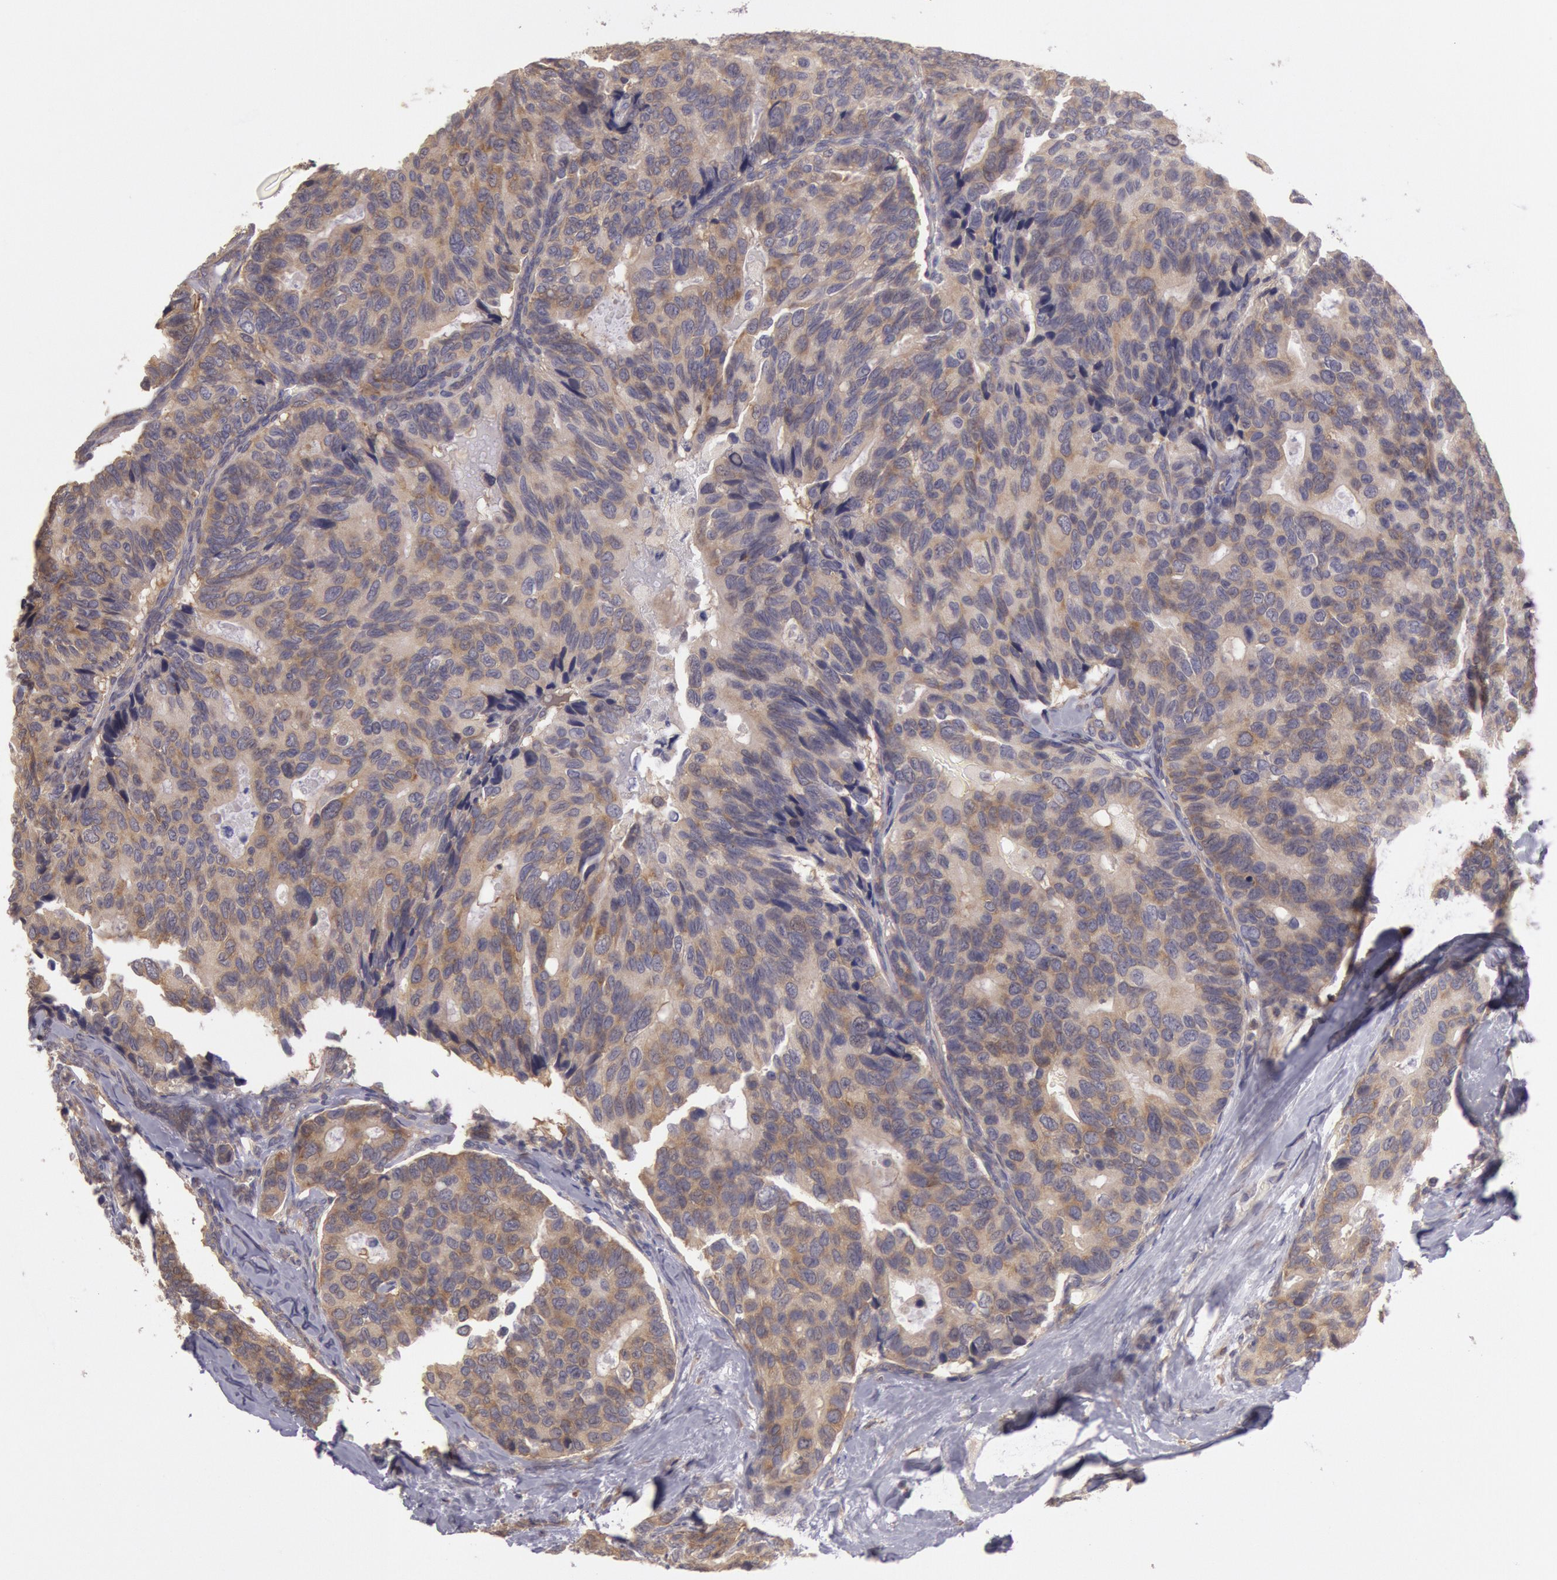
{"staining": {"intensity": "moderate", "quantity": ">75%", "location": "cytoplasmic/membranous"}, "tissue": "breast cancer", "cell_type": "Tumor cells", "image_type": "cancer", "snomed": [{"axis": "morphology", "description": "Duct carcinoma"}, {"axis": "topography", "description": "Breast"}], "caption": "Immunohistochemical staining of breast cancer (infiltrating ductal carcinoma) shows medium levels of moderate cytoplasmic/membranous positivity in approximately >75% of tumor cells.", "gene": "NMT2", "patient": {"sex": "female", "age": 69}}